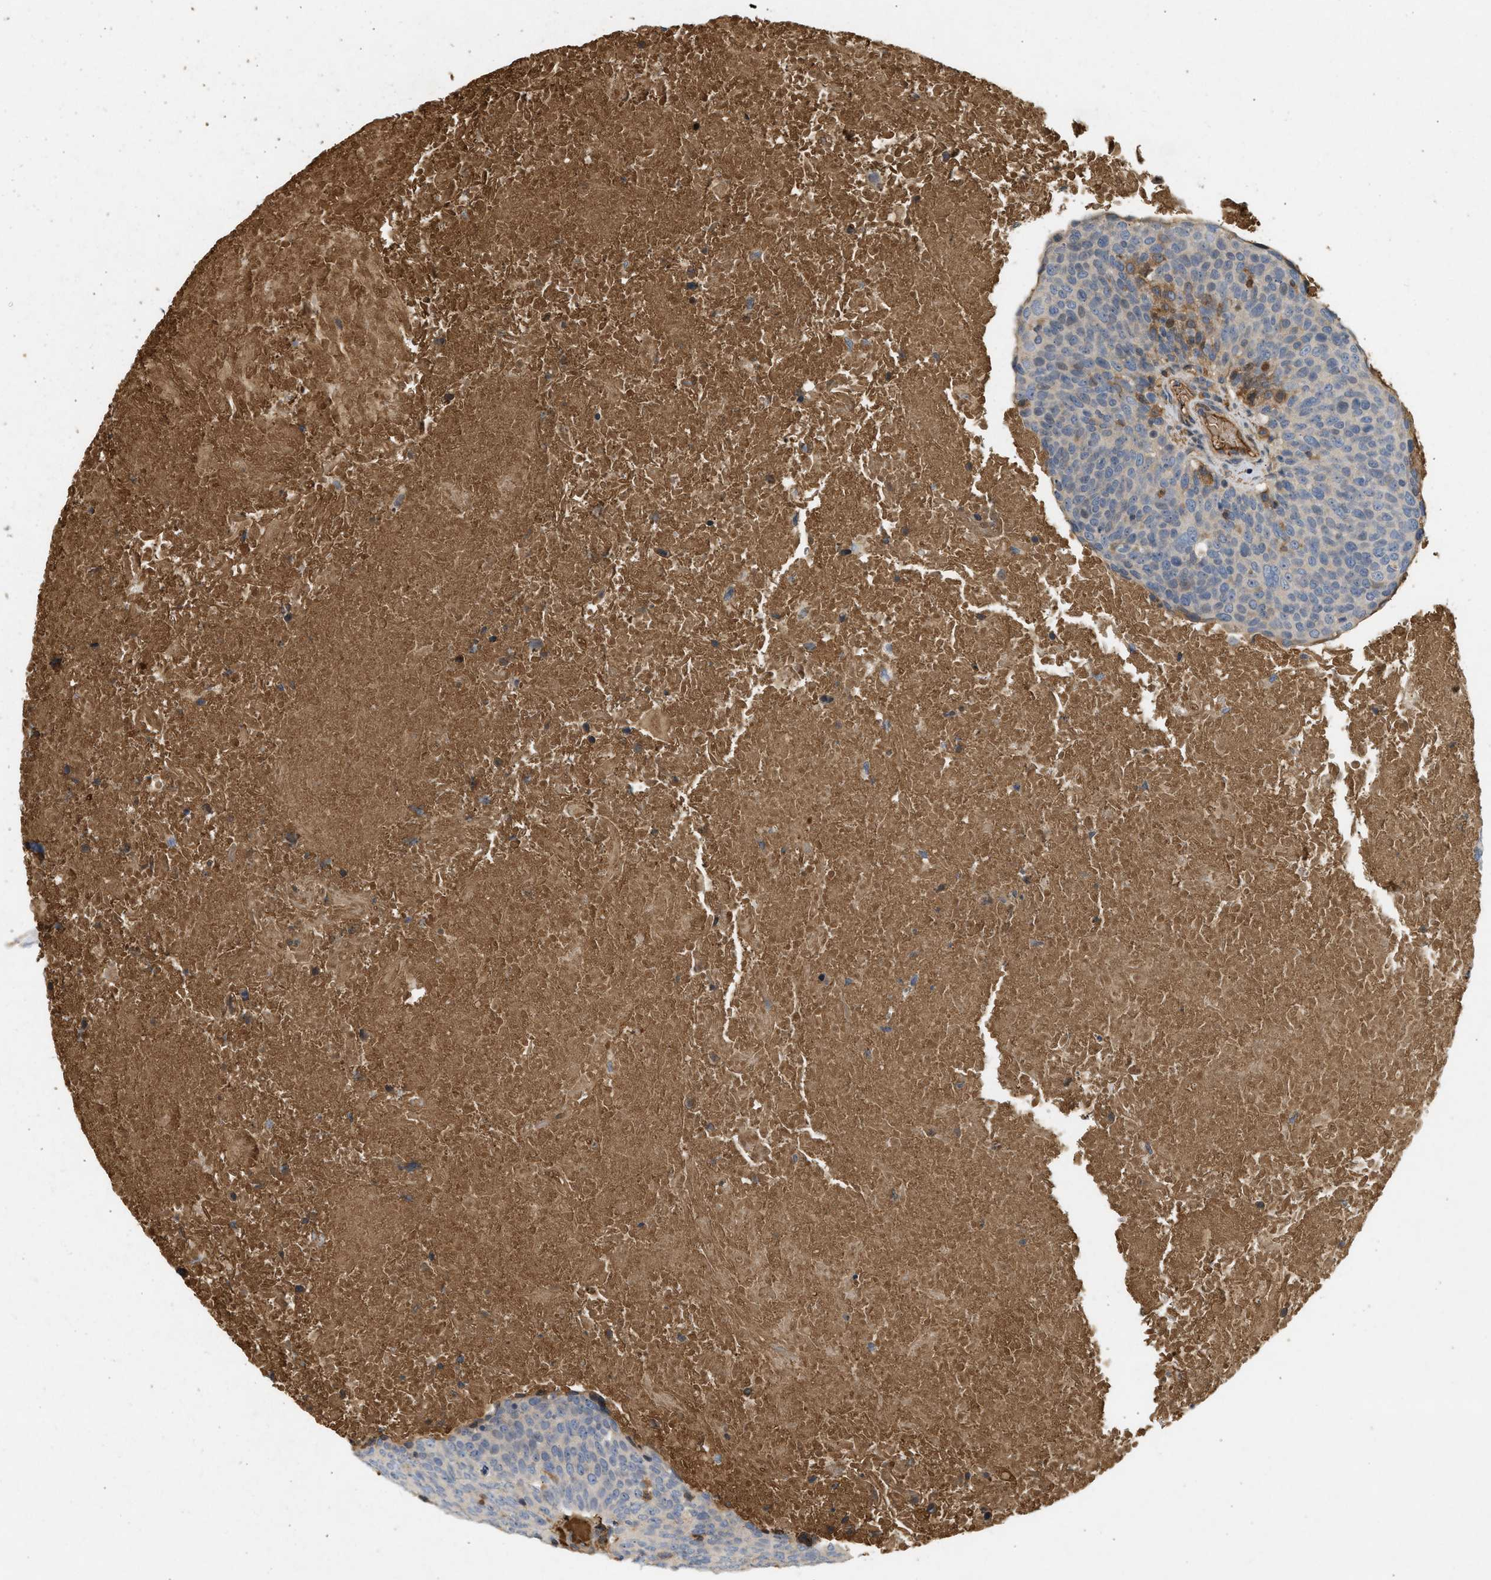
{"staining": {"intensity": "negative", "quantity": "none", "location": "none"}, "tissue": "head and neck cancer", "cell_type": "Tumor cells", "image_type": "cancer", "snomed": [{"axis": "morphology", "description": "Squamous cell carcinoma, NOS"}, {"axis": "morphology", "description": "Squamous cell carcinoma, metastatic, NOS"}, {"axis": "topography", "description": "Lymph node"}, {"axis": "topography", "description": "Head-Neck"}], "caption": "Tumor cells are negative for protein expression in human head and neck cancer.", "gene": "F8", "patient": {"sex": "male", "age": 62}}